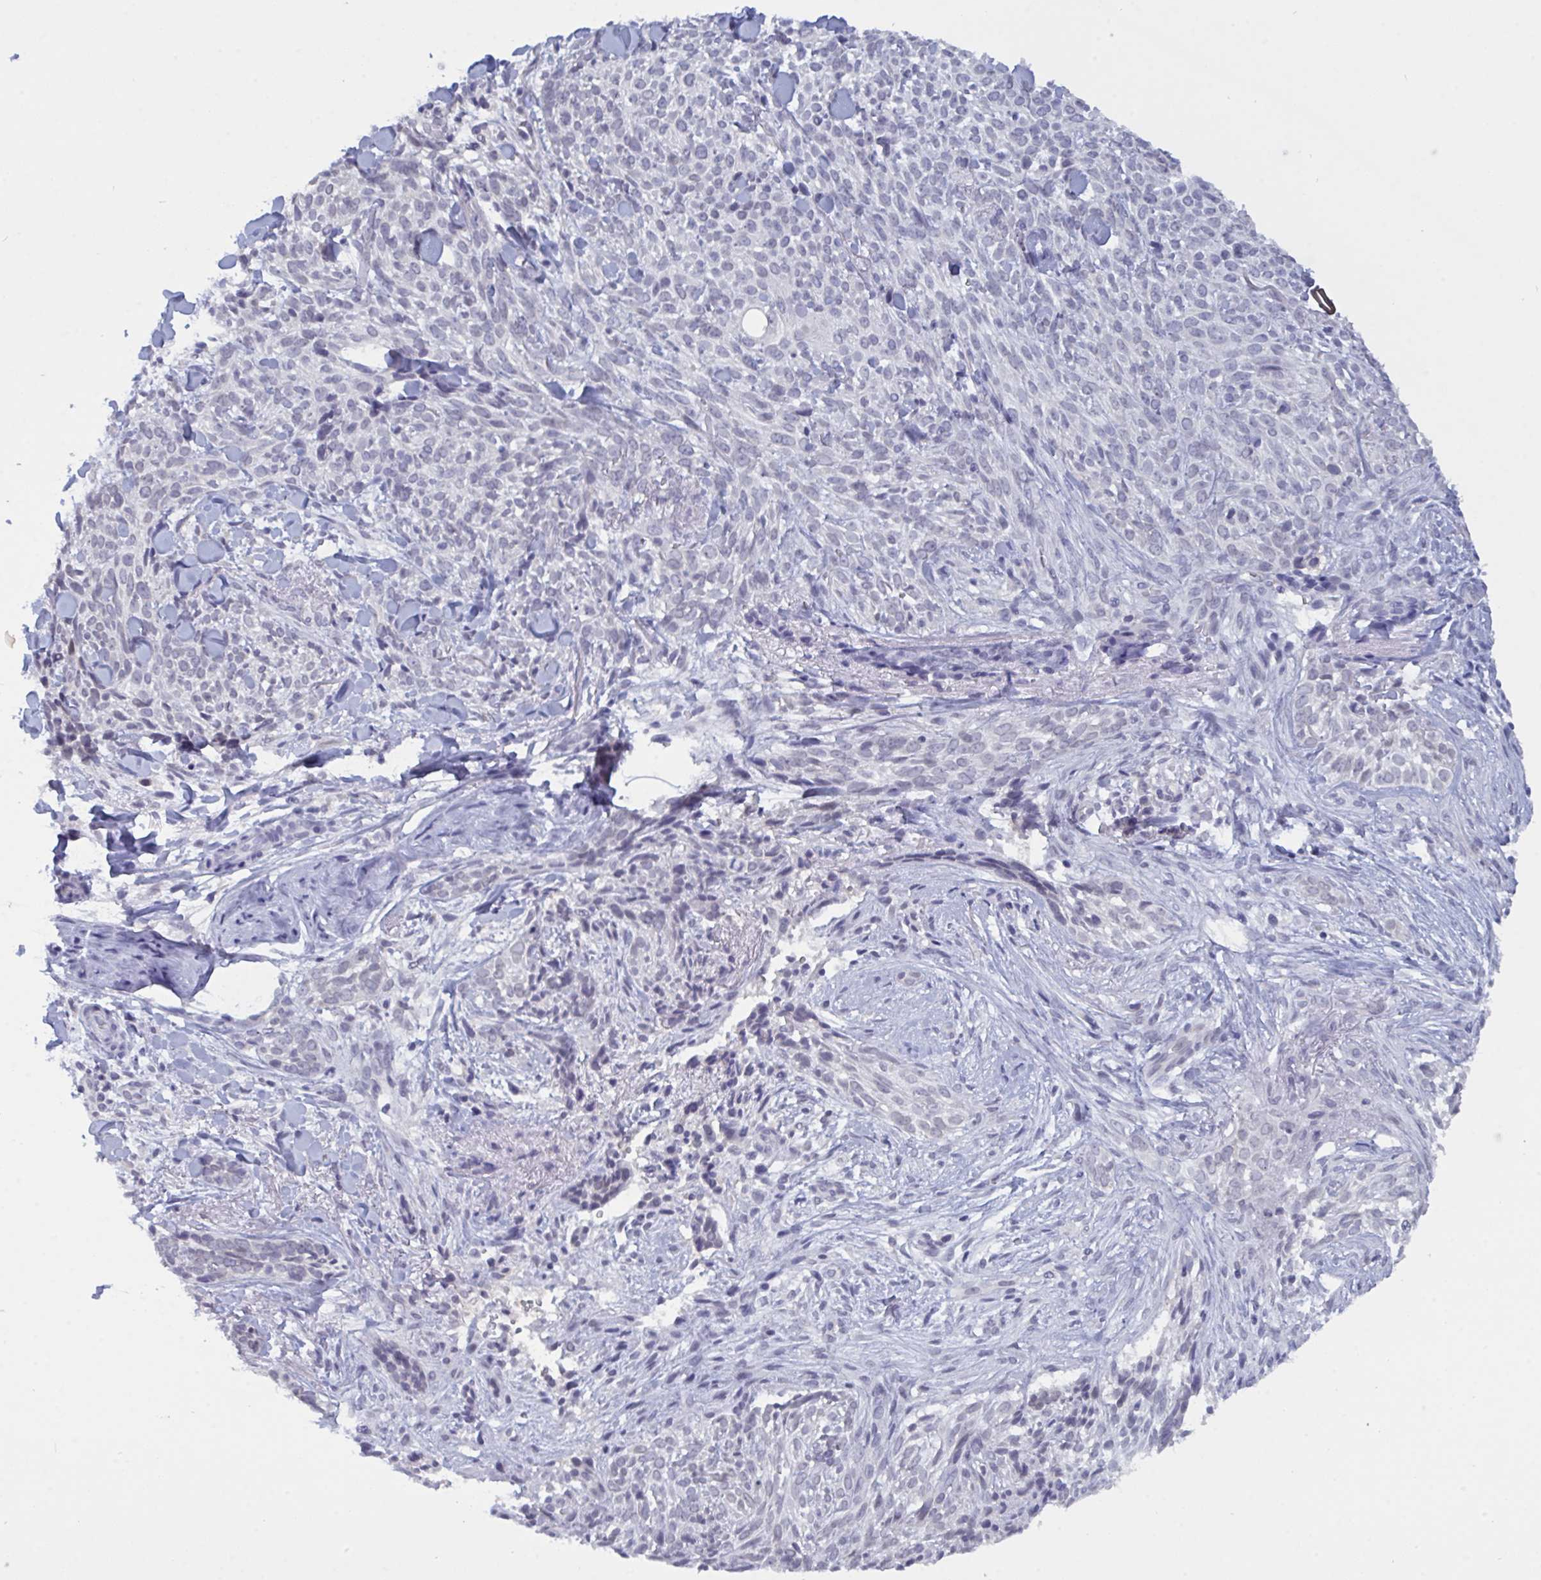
{"staining": {"intensity": "negative", "quantity": "none", "location": "none"}, "tissue": "skin cancer", "cell_type": "Tumor cells", "image_type": "cancer", "snomed": [{"axis": "morphology", "description": "Basal cell carcinoma"}, {"axis": "topography", "description": "Skin"}, {"axis": "topography", "description": "Skin of face"}], "caption": "The immunohistochemistry histopathology image has no significant staining in tumor cells of skin cancer (basal cell carcinoma) tissue.", "gene": "SERPINB13", "patient": {"sex": "female", "age": 90}}